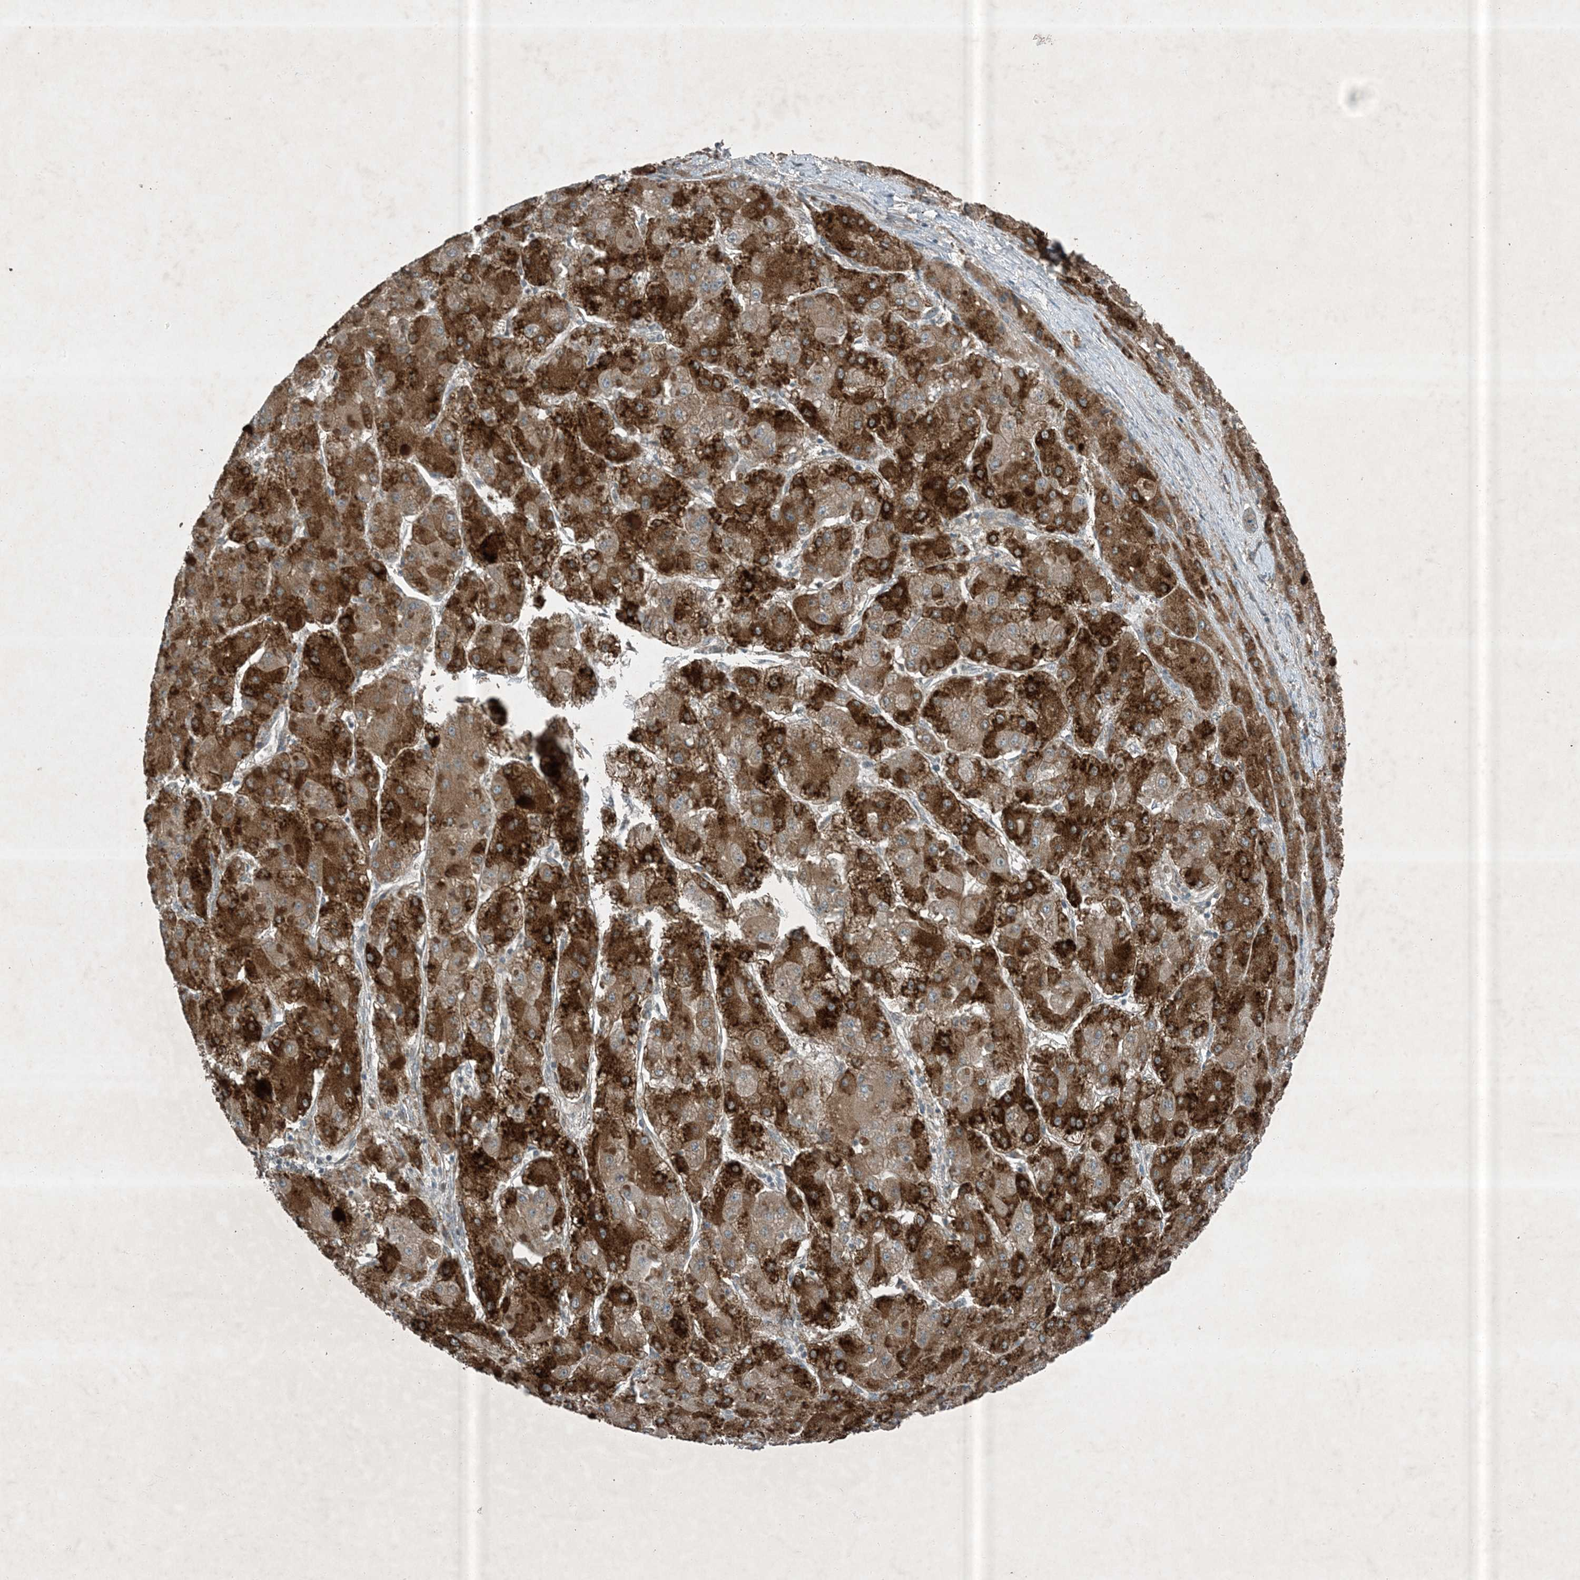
{"staining": {"intensity": "strong", "quantity": ">75%", "location": "cytoplasmic/membranous"}, "tissue": "liver cancer", "cell_type": "Tumor cells", "image_type": "cancer", "snomed": [{"axis": "morphology", "description": "Carcinoma, Hepatocellular, NOS"}, {"axis": "topography", "description": "Liver"}], "caption": "Human liver cancer stained with a protein marker exhibits strong staining in tumor cells.", "gene": "MDN1", "patient": {"sex": "female", "age": 73}}